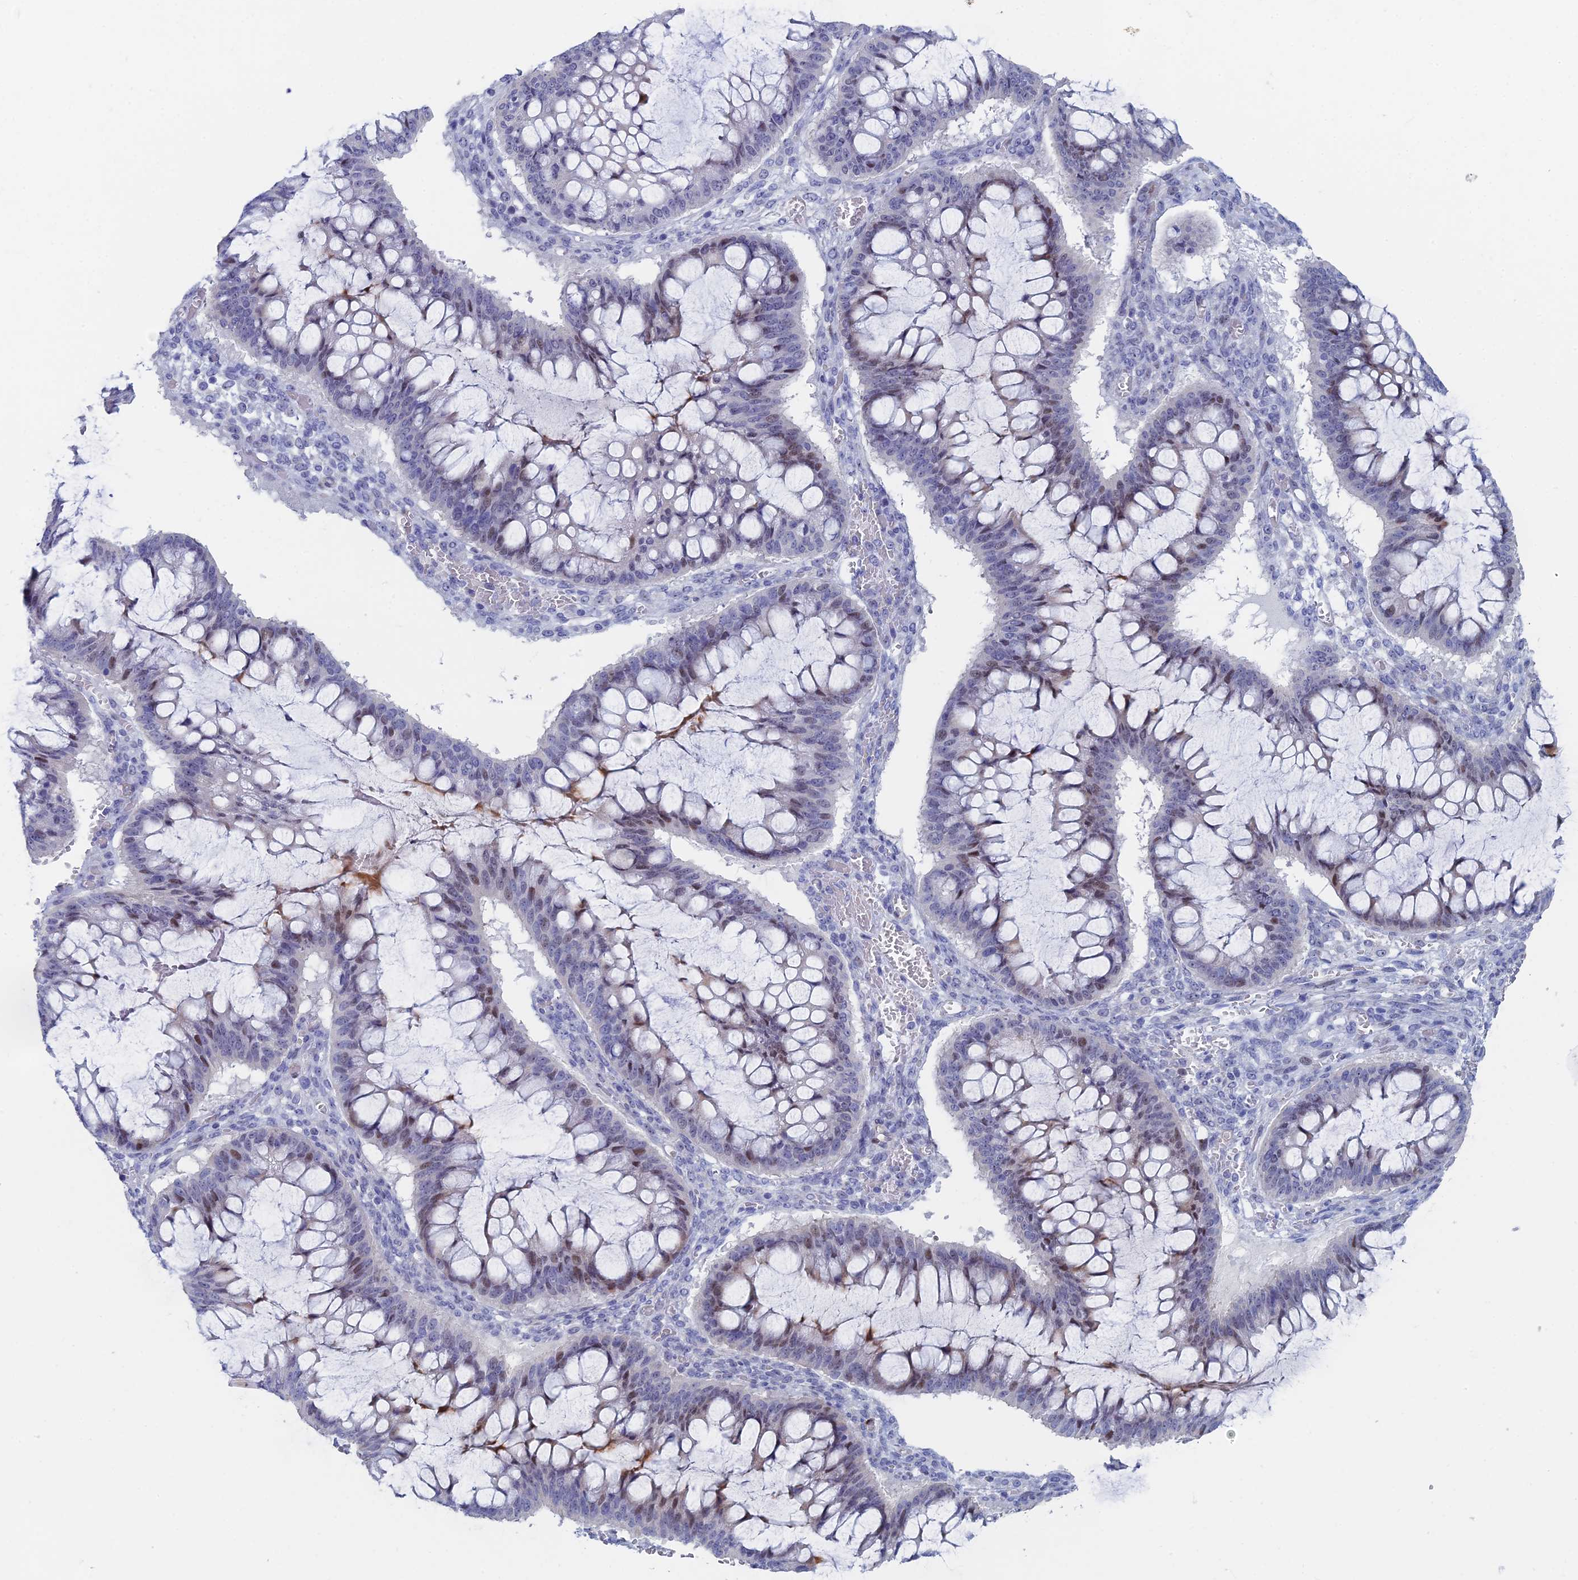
{"staining": {"intensity": "moderate", "quantity": "<25%", "location": "cytoplasmic/membranous,nuclear"}, "tissue": "ovarian cancer", "cell_type": "Tumor cells", "image_type": "cancer", "snomed": [{"axis": "morphology", "description": "Cystadenocarcinoma, mucinous, NOS"}, {"axis": "topography", "description": "Ovary"}], "caption": "Tumor cells show low levels of moderate cytoplasmic/membranous and nuclear expression in about <25% of cells in ovarian cancer.", "gene": "DRGX", "patient": {"sex": "female", "age": 73}}